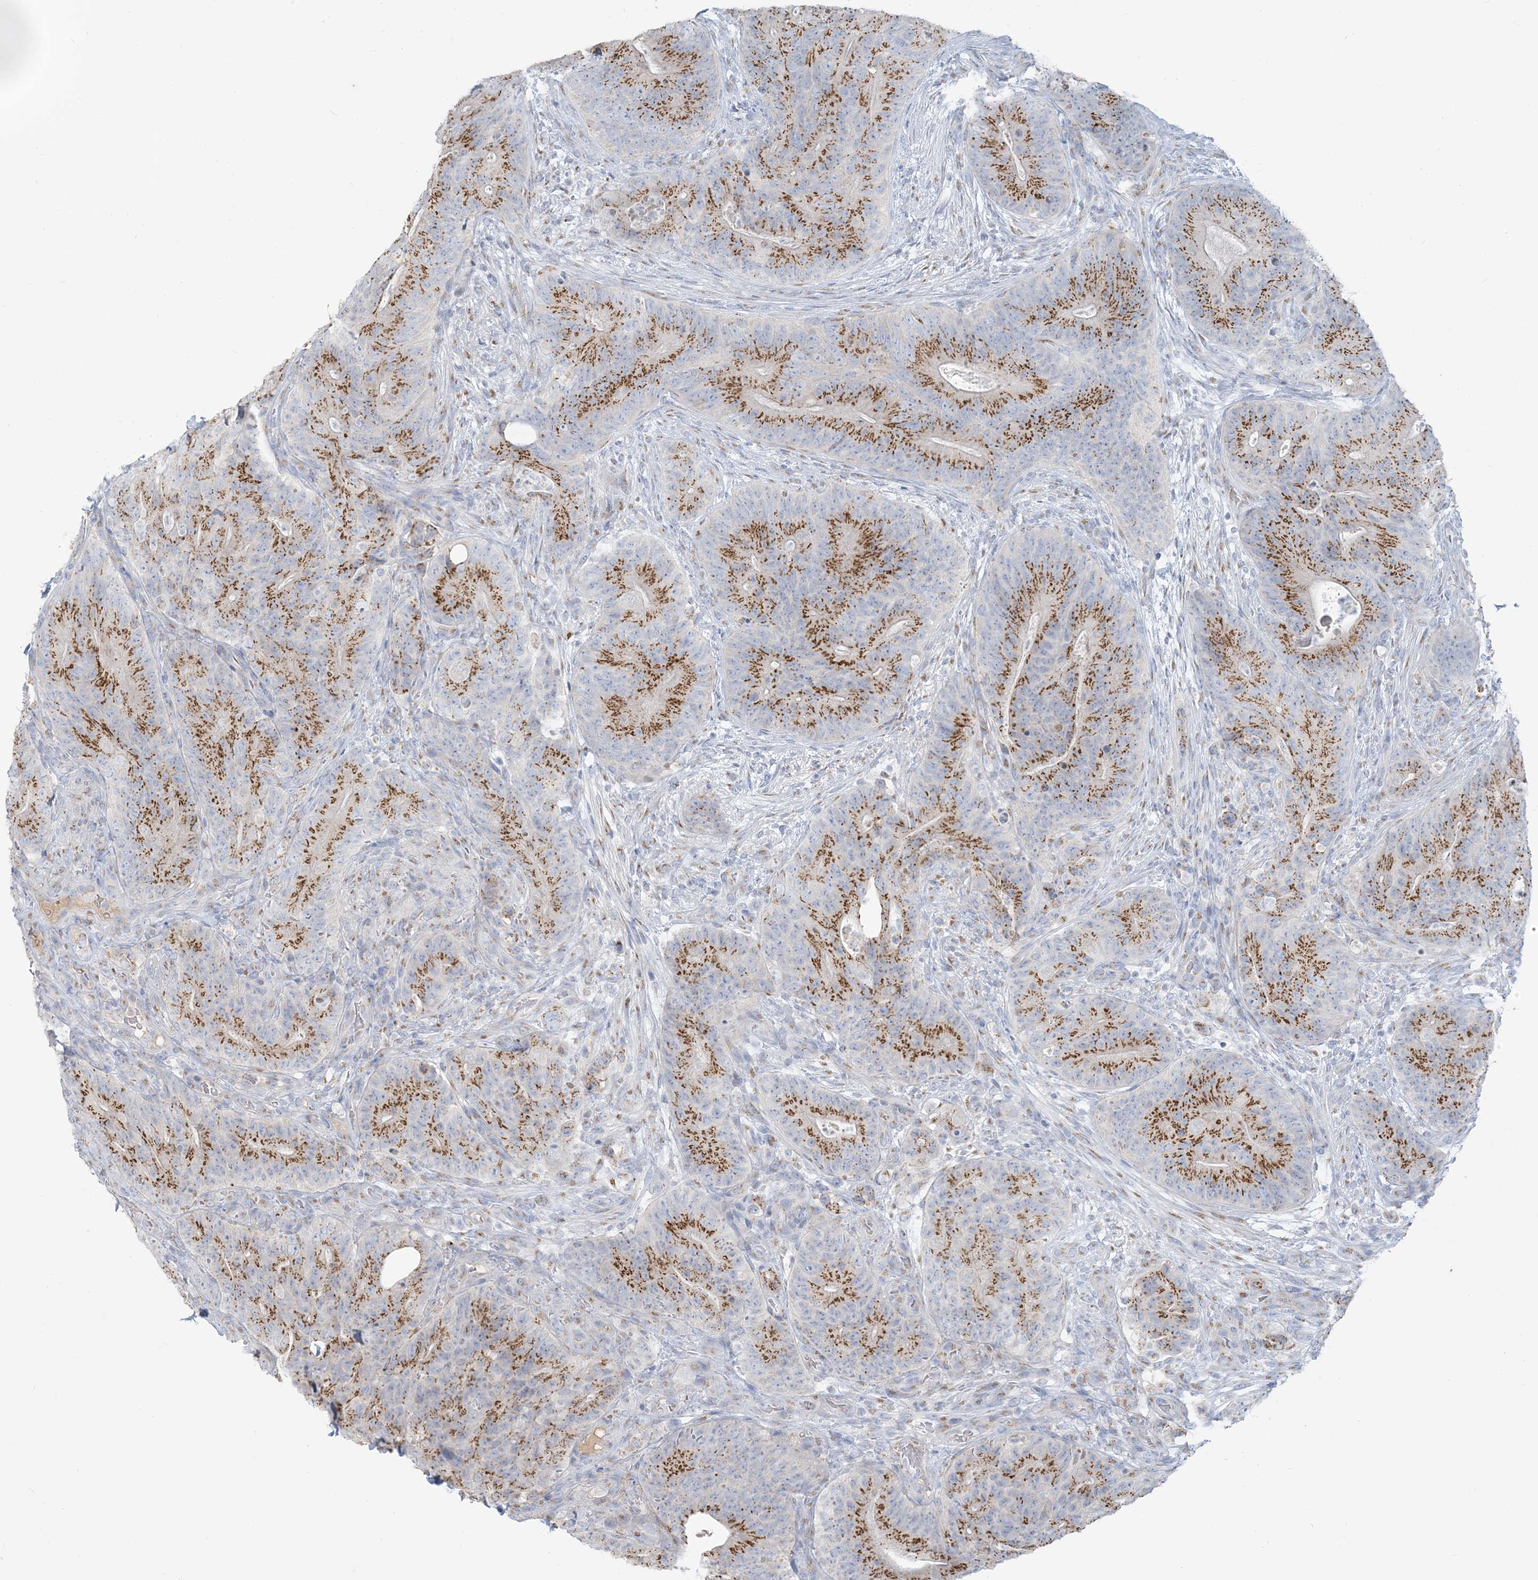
{"staining": {"intensity": "moderate", "quantity": ">75%", "location": "cytoplasmic/membranous"}, "tissue": "colorectal cancer", "cell_type": "Tumor cells", "image_type": "cancer", "snomed": [{"axis": "morphology", "description": "Normal tissue, NOS"}, {"axis": "topography", "description": "Colon"}], "caption": "An immunohistochemistry image of neoplastic tissue is shown. Protein staining in brown highlights moderate cytoplasmic/membranous positivity in colorectal cancer within tumor cells.", "gene": "SCML1", "patient": {"sex": "female", "age": 82}}